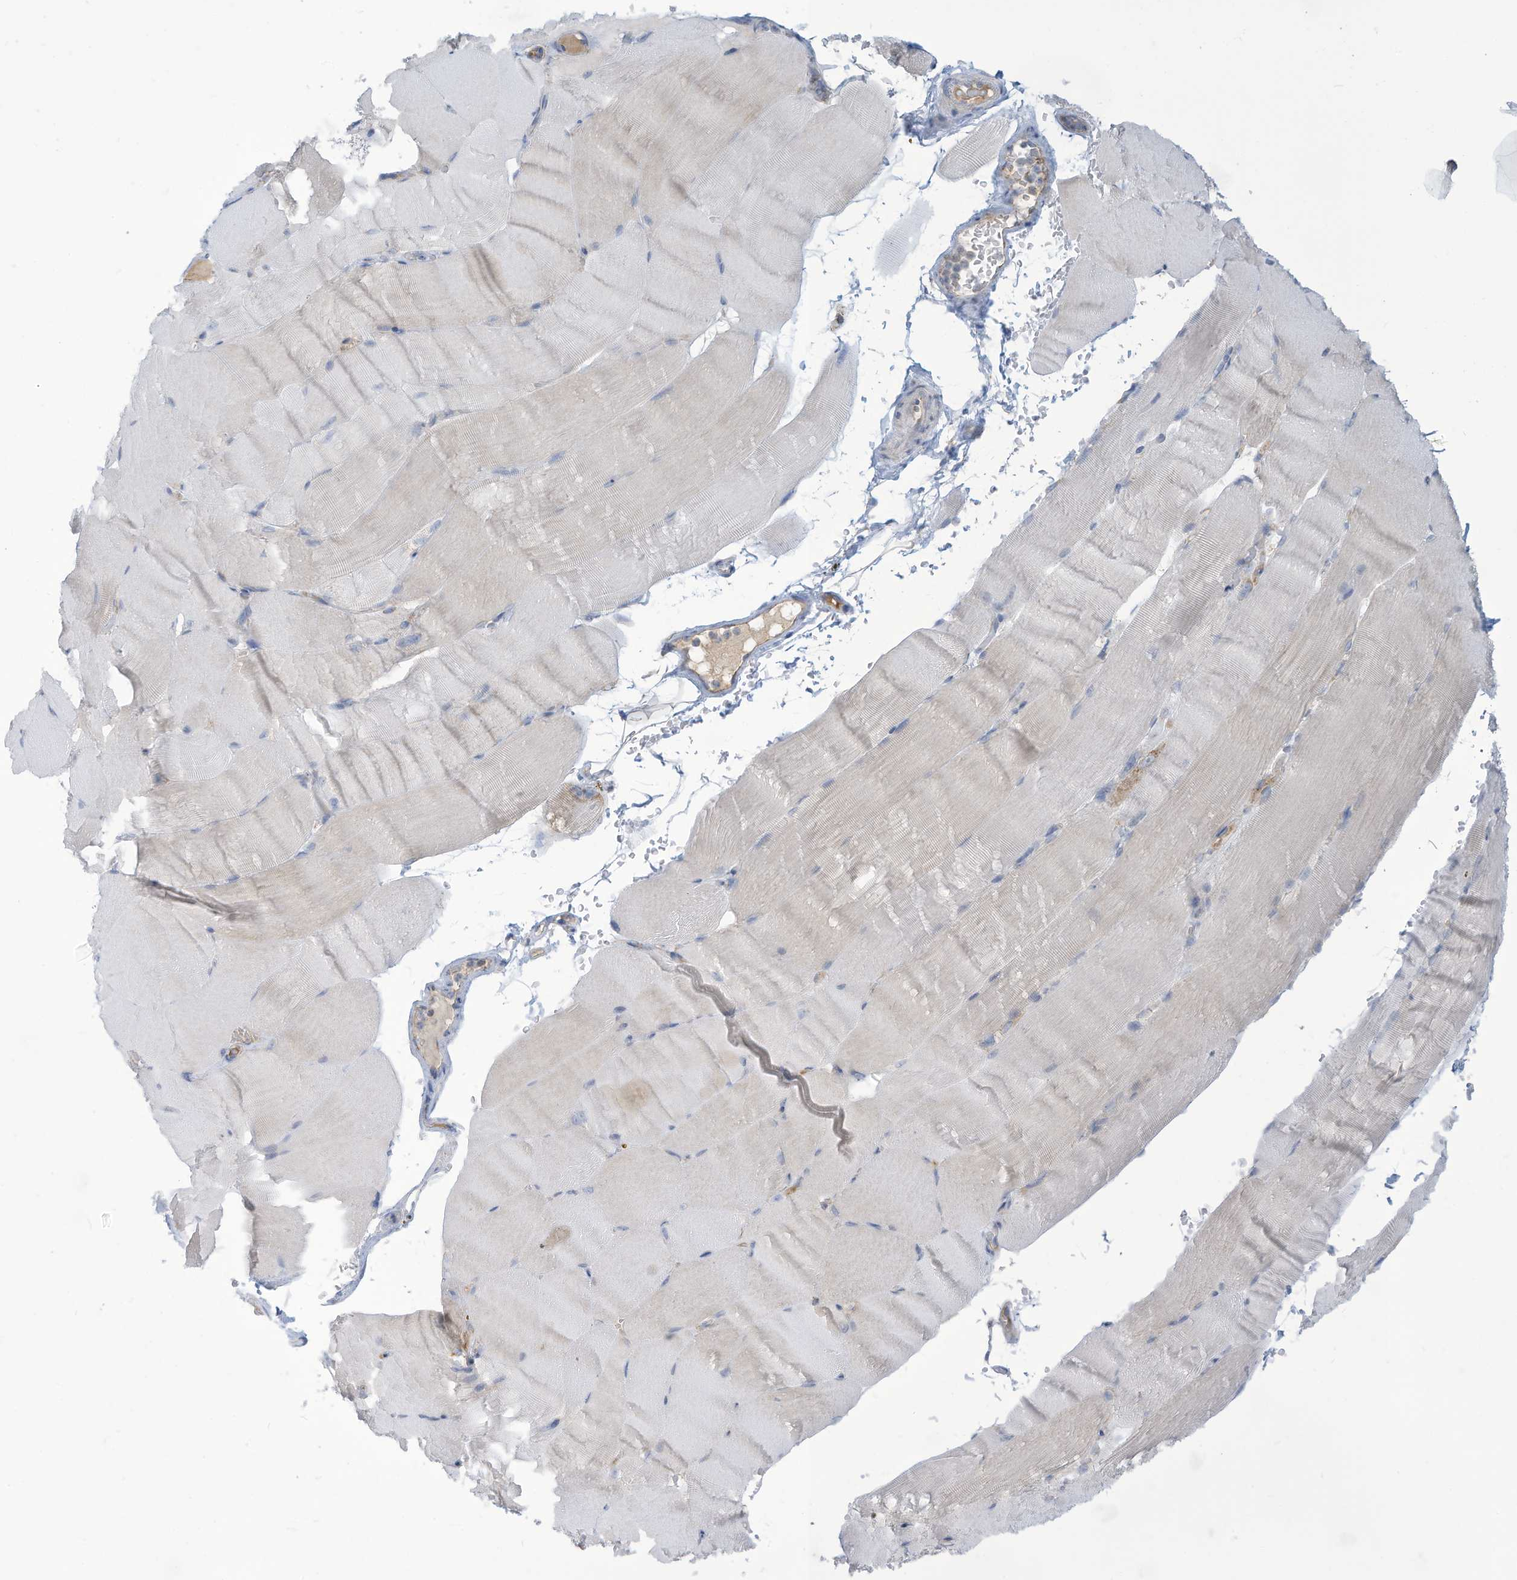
{"staining": {"intensity": "negative", "quantity": "none", "location": "none"}, "tissue": "skeletal muscle", "cell_type": "Myocytes", "image_type": "normal", "snomed": [{"axis": "morphology", "description": "Normal tissue, NOS"}, {"axis": "topography", "description": "Skeletal muscle"}, {"axis": "topography", "description": "Parathyroid gland"}], "caption": "IHC image of normal skeletal muscle: human skeletal muscle stained with DAB shows no significant protein expression in myocytes. (Immunohistochemistry (ihc), brightfield microscopy, high magnification).", "gene": "NLN", "patient": {"sex": "female", "age": 37}}